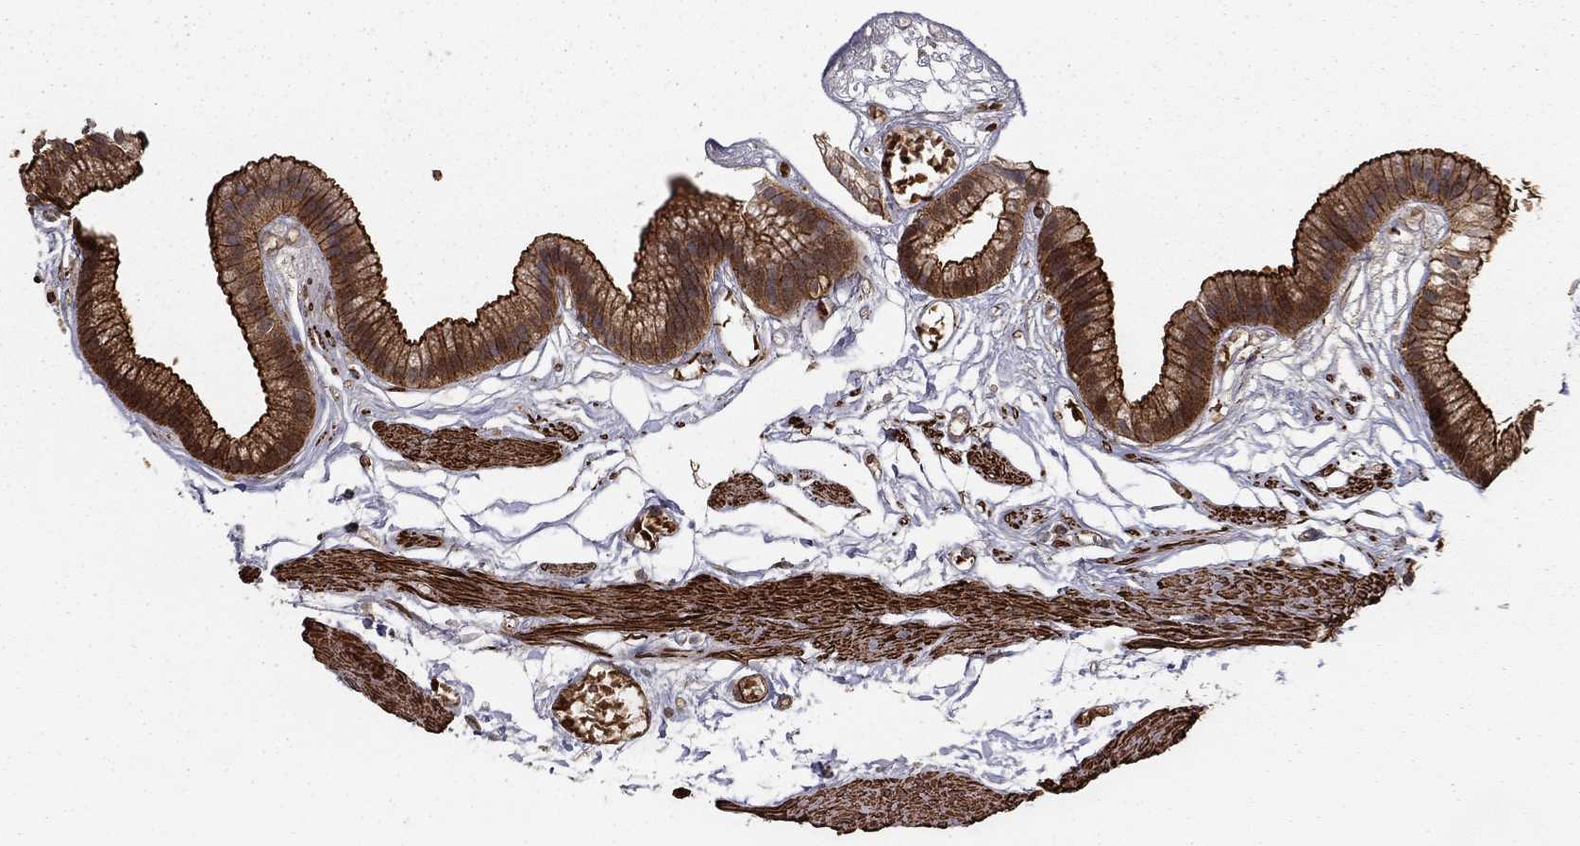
{"staining": {"intensity": "moderate", "quantity": ">75%", "location": "cytoplasmic/membranous"}, "tissue": "gallbladder", "cell_type": "Glandular cells", "image_type": "normal", "snomed": [{"axis": "morphology", "description": "Normal tissue, NOS"}, {"axis": "topography", "description": "Gallbladder"}], "caption": "Immunohistochemical staining of normal human gallbladder demonstrates >75% levels of moderate cytoplasmic/membranous protein positivity in approximately >75% of glandular cells.", "gene": "HABP4", "patient": {"sex": "female", "age": 45}}